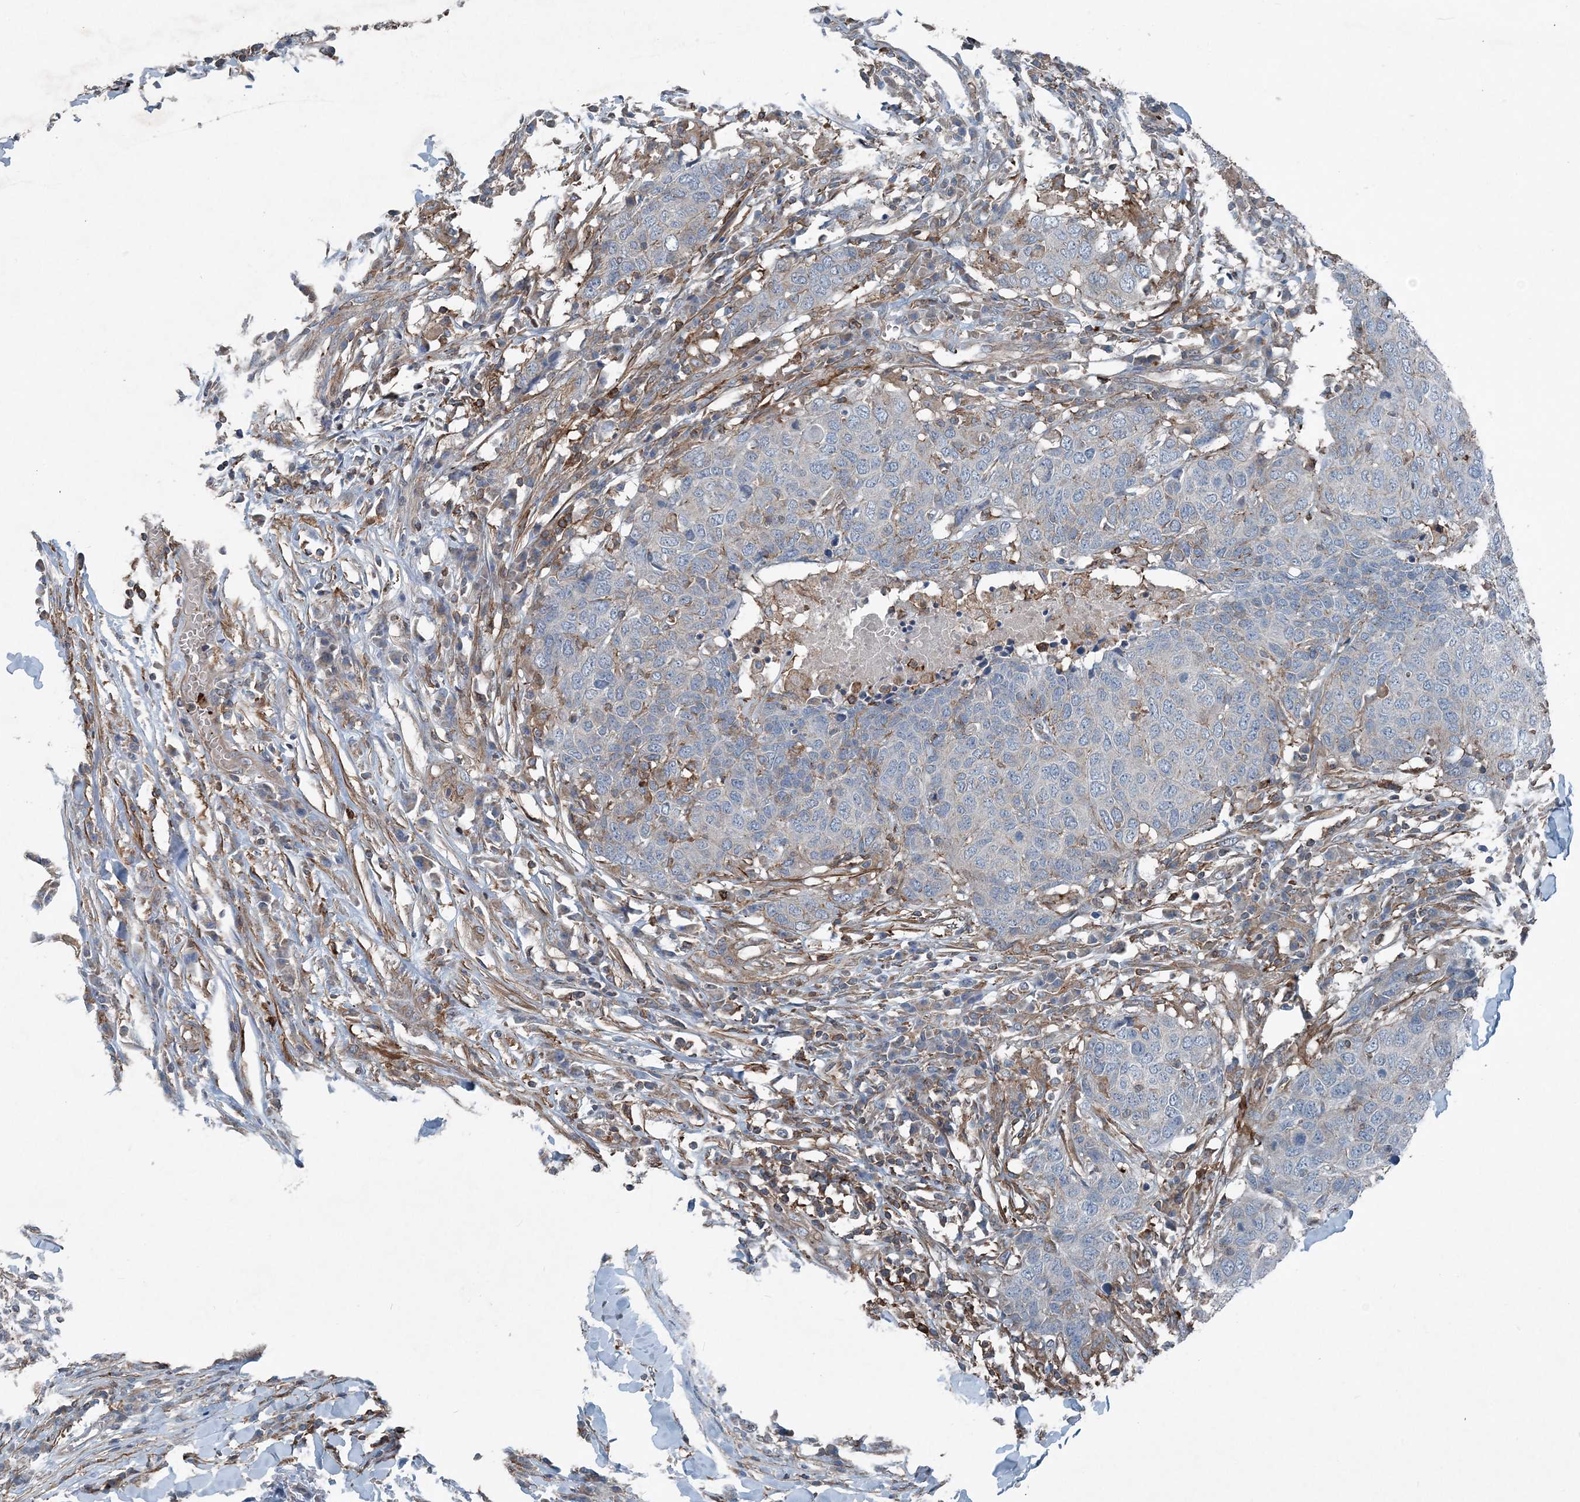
{"staining": {"intensity": "negative", "quantity": "none", "location": "none"}, "tissue": "head and neck cancer", "cell_type": "Tumor cells", "image_type": "cancer", "snomed": [{"axis": "morphology", "description": "Squamous cell carcinoma, NOS"}, {"axis": "topography", "description": "Head-Neck"}], "caption": "Tumor cells show no significant staining in head and neck cancer.", "gene": "DGUOK", "patient": {"sex": "male", "age": 66}}